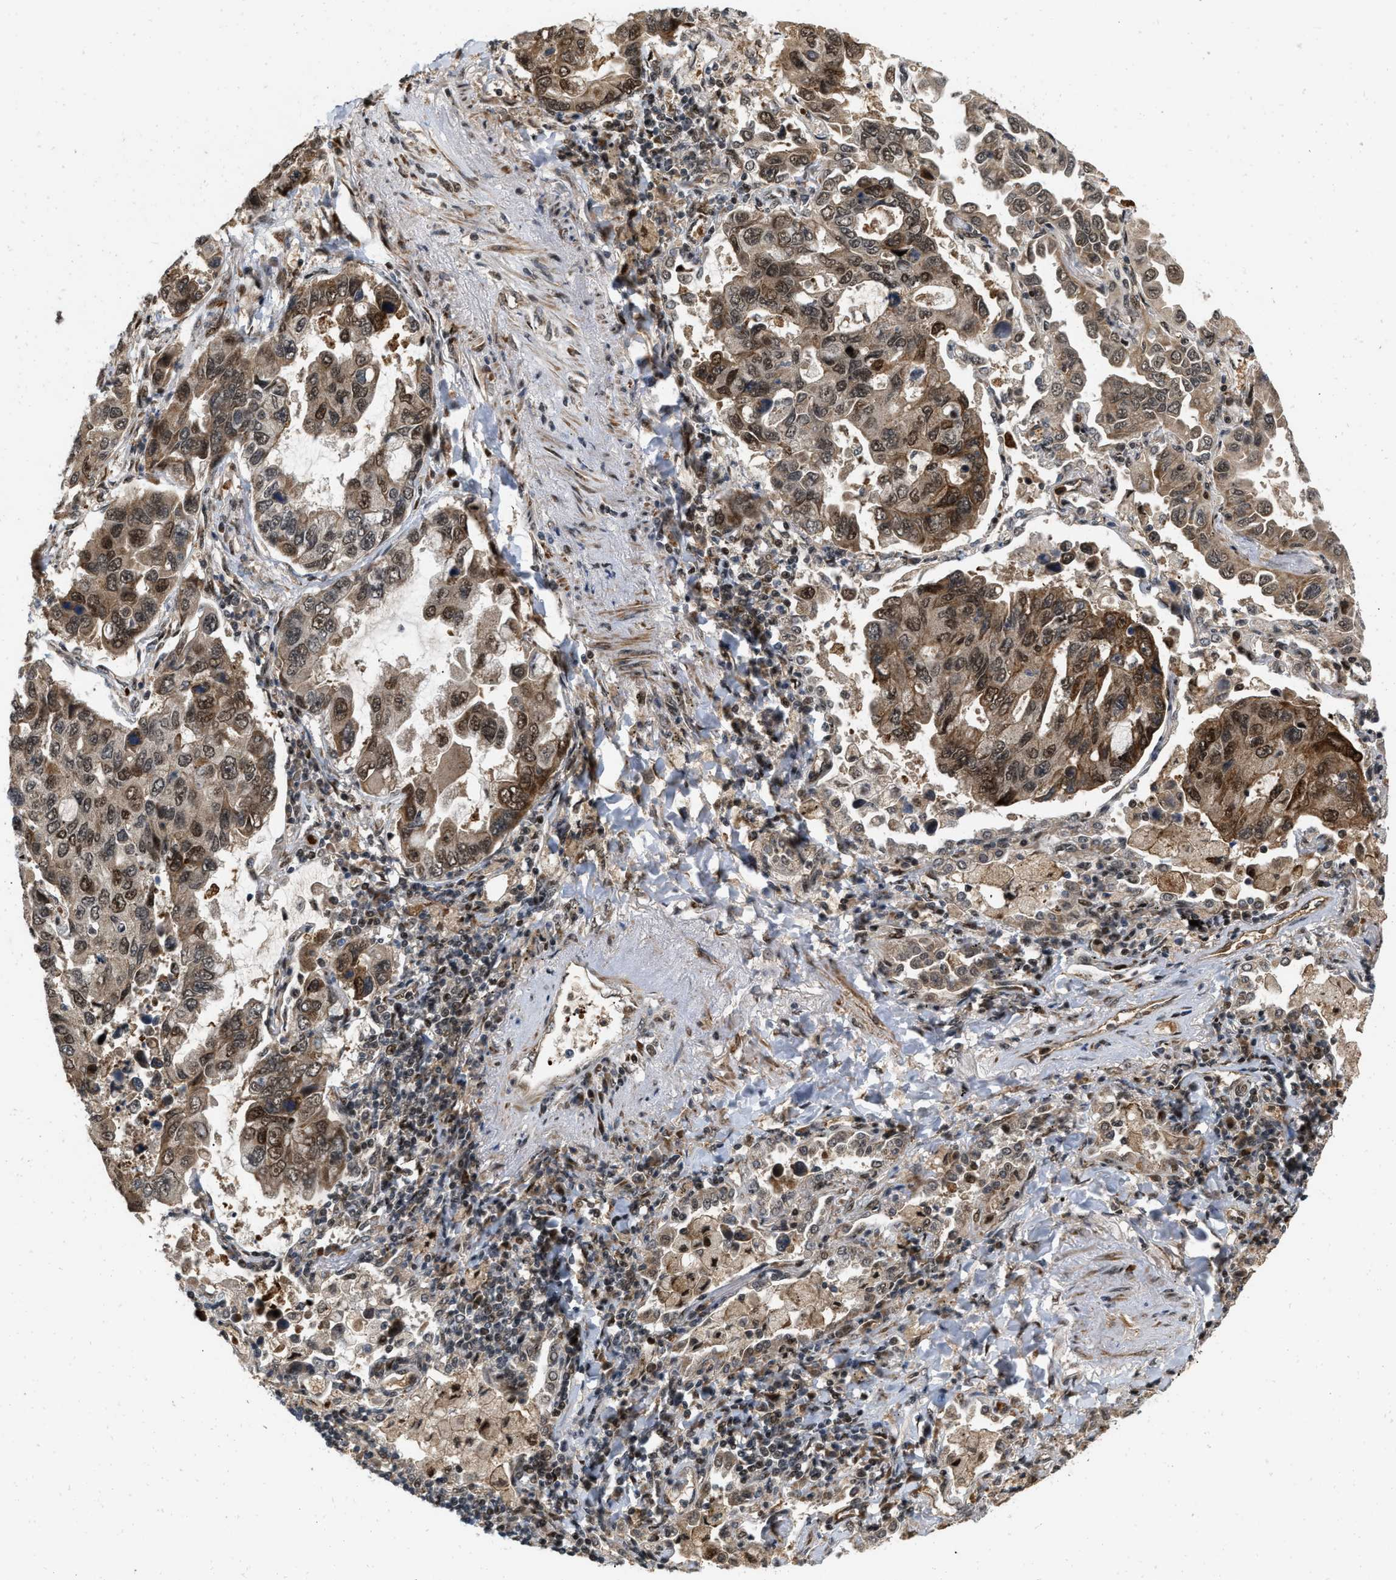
{"staining": {"intensity": "moderate", "quantity": ">75%", "location": "cytoplasmic/membranous,nuclear"}, "tissue": "lung cancer", "cell_type": "Tumor cells", "image_type": "cancer", "snomed": [{"axis": "morphology", "description": "Adenocarcinoma, NOS"}, {"axis": "topography", "description": "Lung"}], "caption": "Lung cancer (adenocarcinoma) stained with a protein marker reveals moderate staining in tumor cells.", "gene": "ANKRD11", "patient": {"sex": "male", "age": 64}}